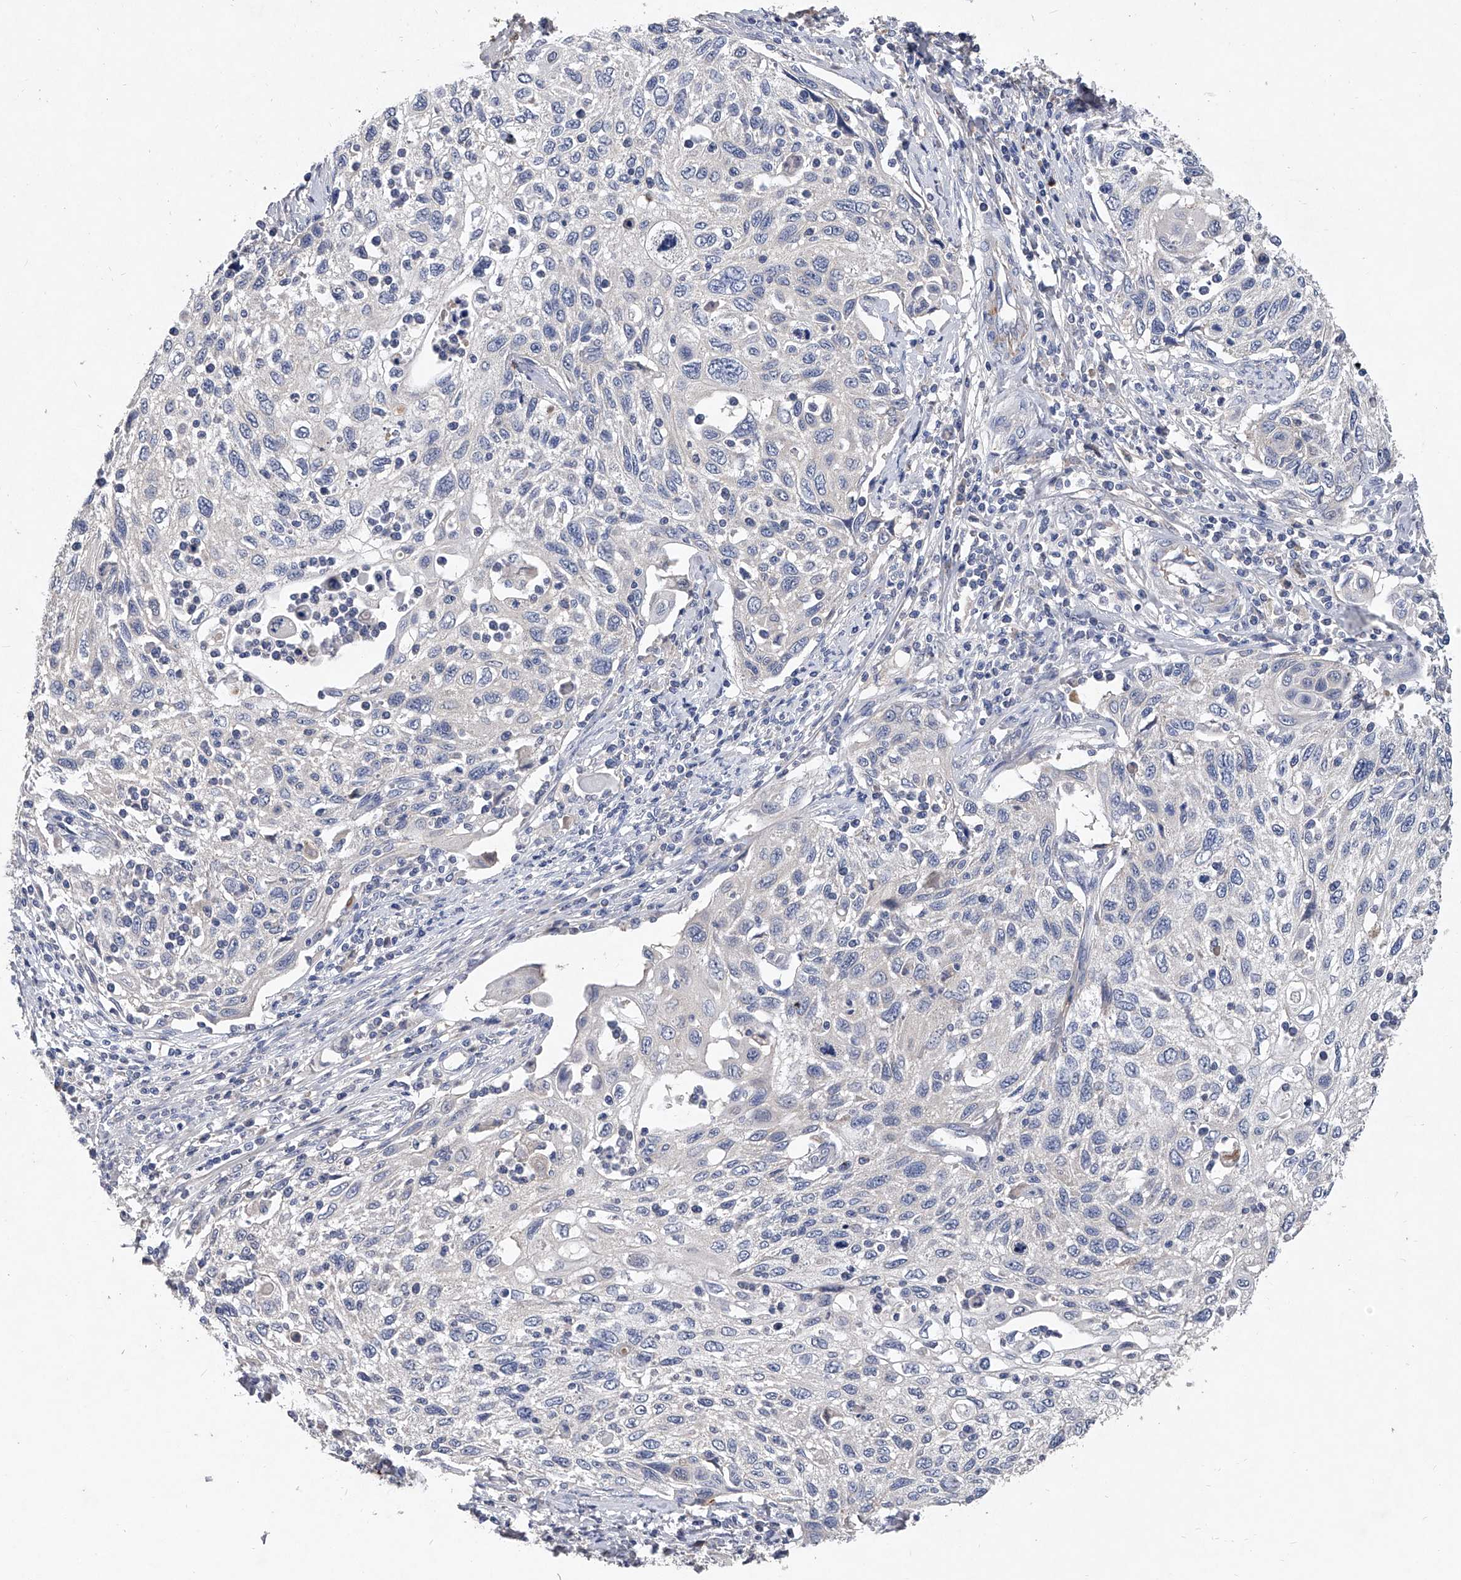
{"staining": {"intensity": "negative", "quantity": "none", "location": "none"}, "tissue": "cervical cancer", "cell_type": "Tumor cells", "image_type": "cancer", "snomed": [{"axis": "morphology", "description": "Squamous cell carcinoma, NOS"}, {"axis": "topography", "description": "Cervix"}], "caption": "The immunohistochemistry photomicrograph has no significant expression in tumor cells of cervical cancer (squamous cell carcinoma) tissue.", "gene": "C5", "patient": {"sex": "female", "age": 70}}